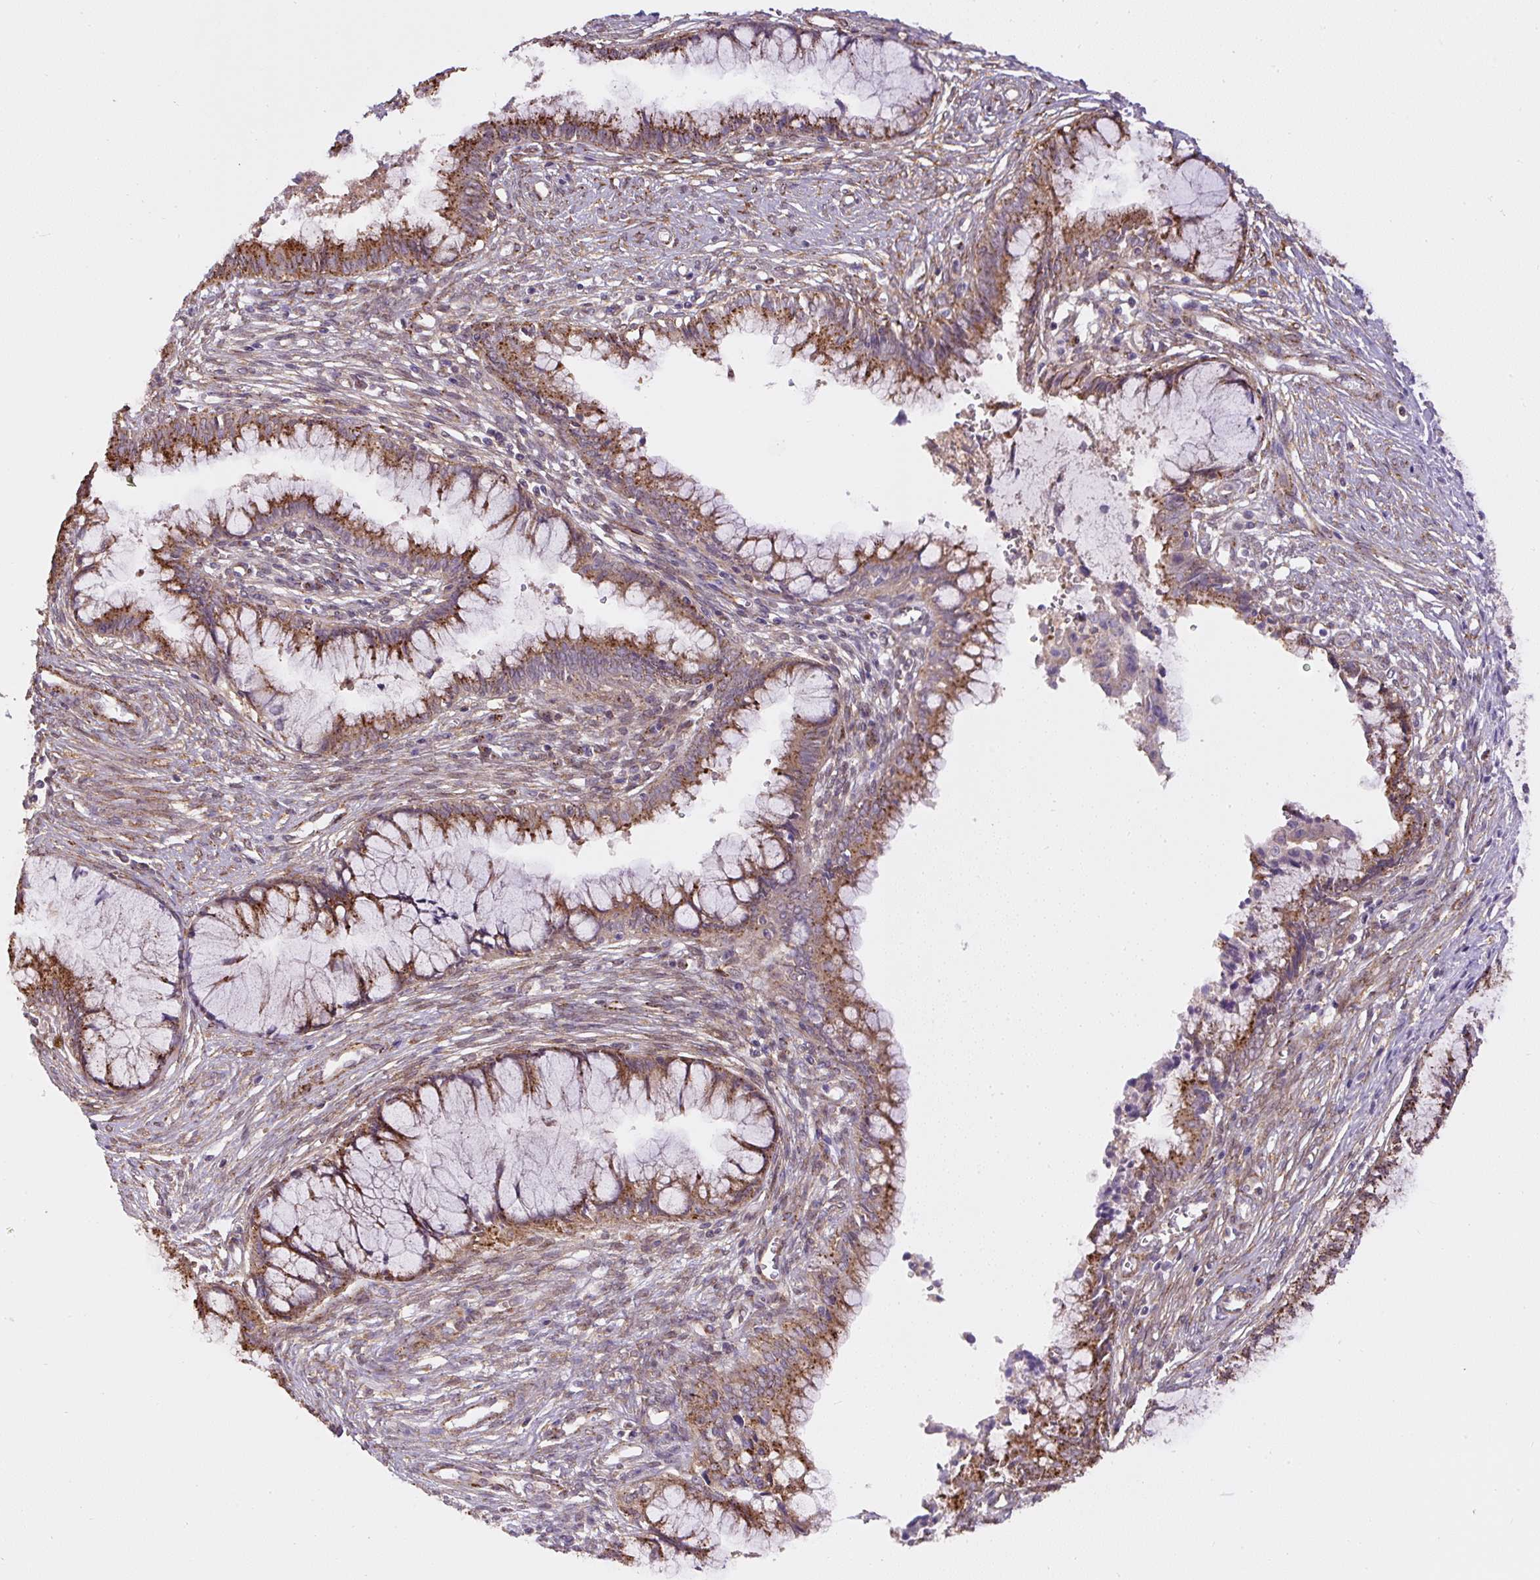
{"staining": {"intensity": "moderate", "quantity": ">75%", "location": "cytoplasmic/membranous"}, "tissue": "cervical cancer", "cell_type": "Tumor cells", "image_type": "cancer", "snomed": [{"axis": "morphology", "description": "Adenocarcinoma, NOS"}, {"axis": "topography", "description": "Cervix"}], "caption": "A medium amount of moderate cytoplasmic/membranous expression is present in approximately >75% of tumor cells in cervical cancer tissue.", "gene": "RNF170", "patient": {"sex": "female", "age": 44}}